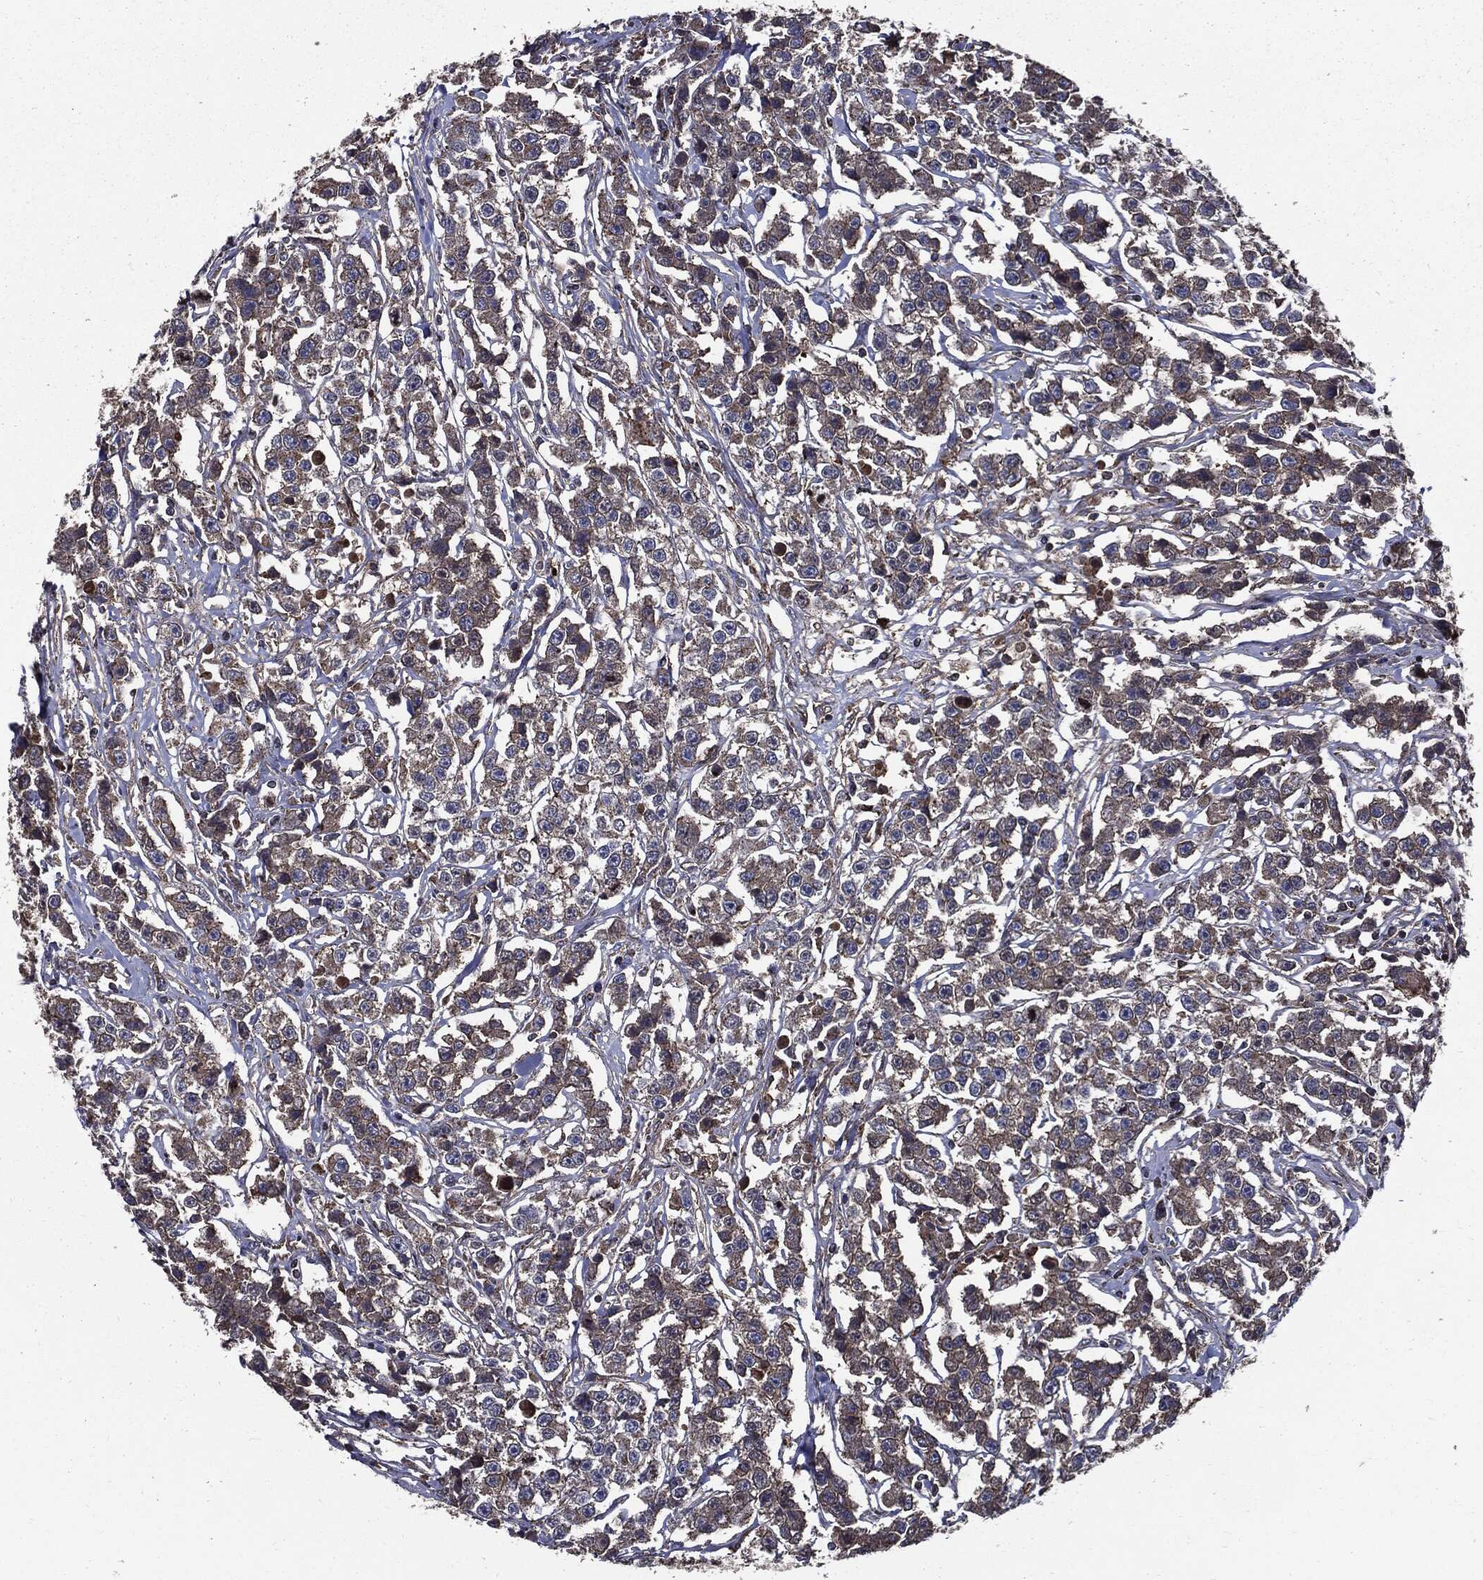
{"staining": {"intensity": "moderate", "quantity": "25%-75%", "location": "cytoplasmic/membranous"}, "tissue": "testis cancer", "cell_type": "Tumor cells", "image_type": "cancer", "snomed": [{"axis": "morphology", "description": "Seminoma, NOS"}, {"axis": "topography", "description": "Testis"}], "caption": "Testis cancer stained for a protein (brown) shows moderate cytoplasmic/membranous positive positivity in approximately 25%-75% of tumor cells.", "gene": "PDCD6IP", "patient": {"sex": "male", "age": 59}}